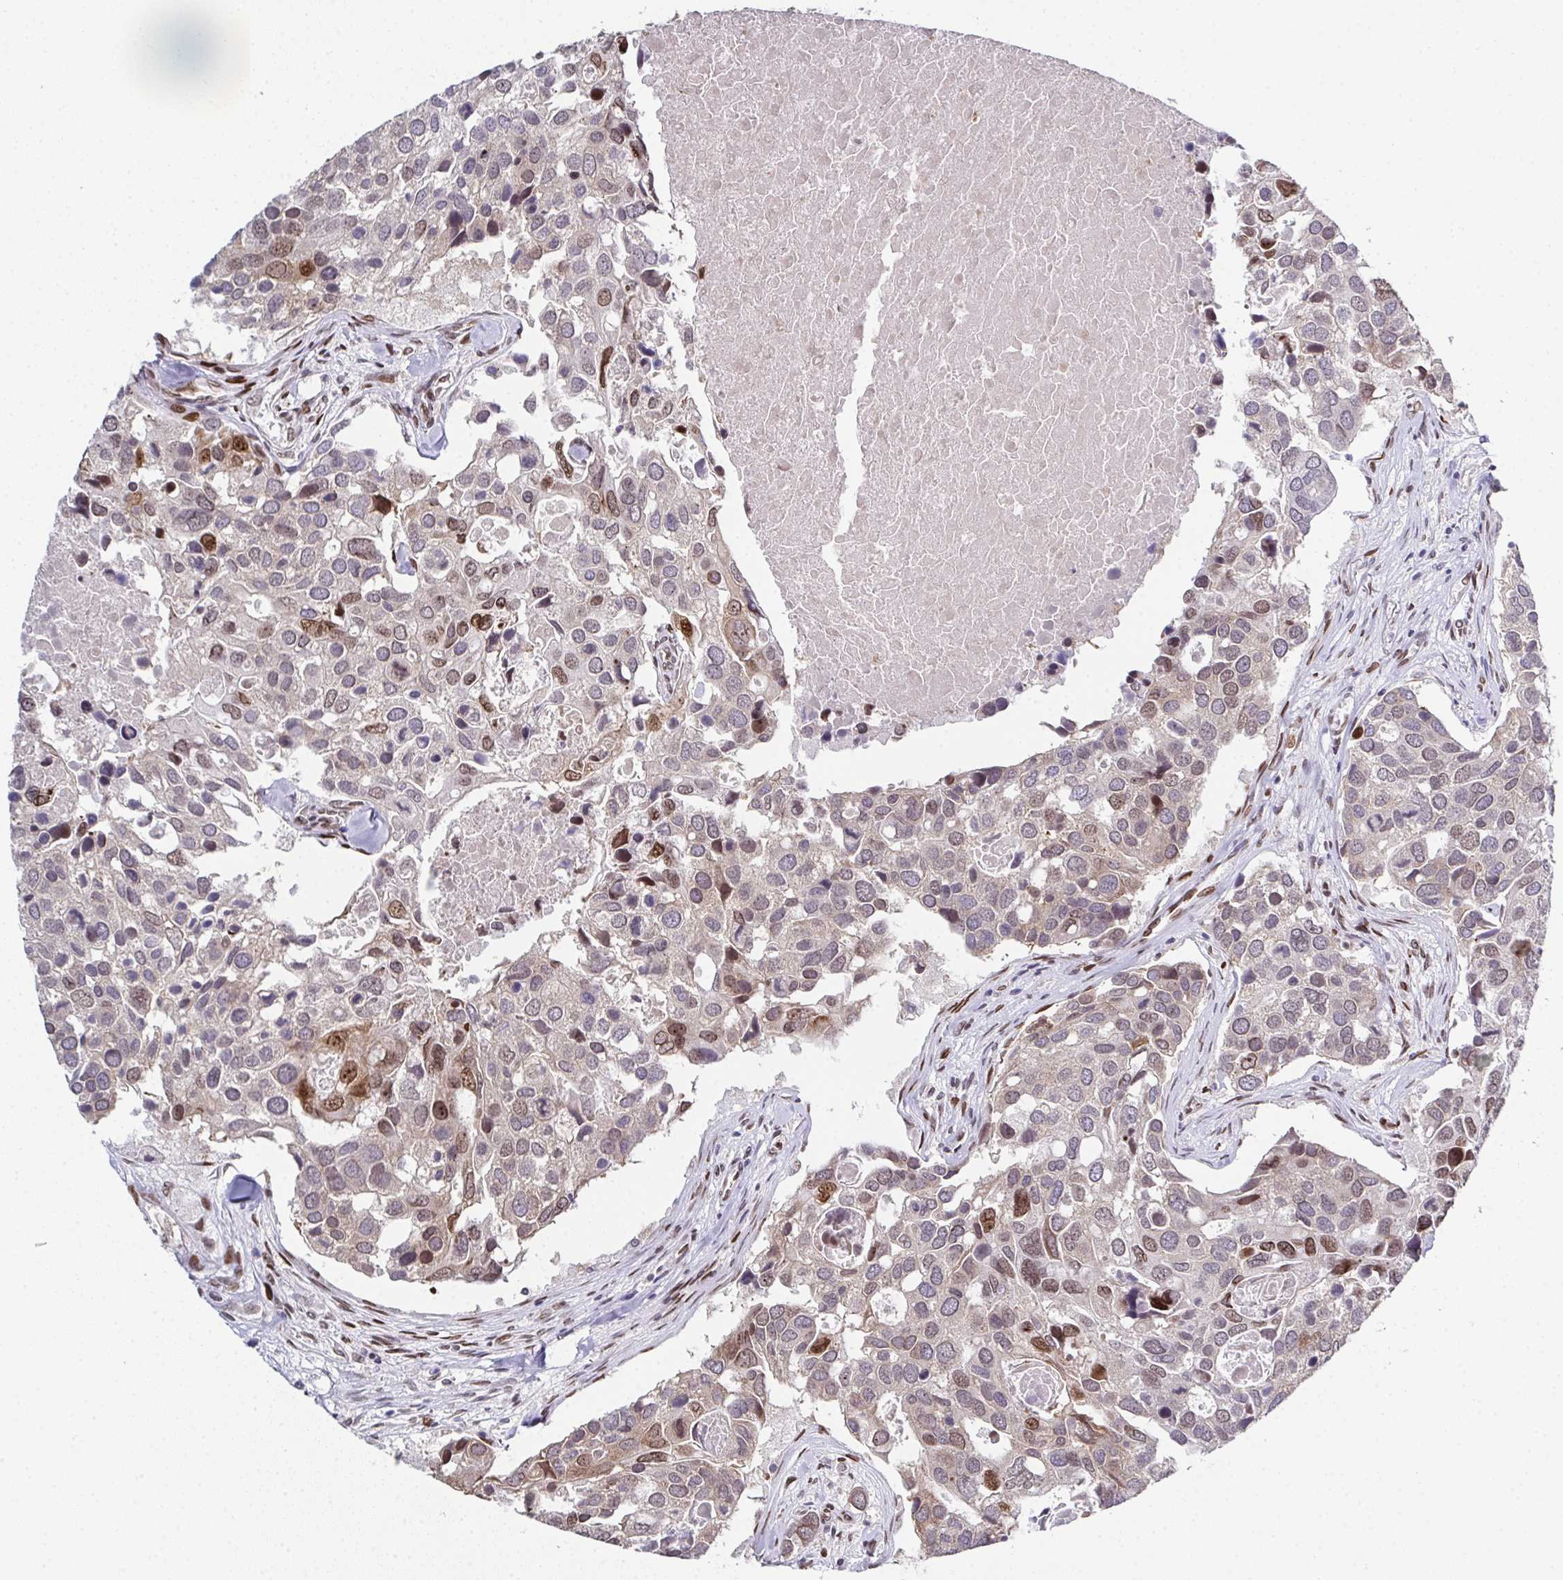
{"staining": {"intensity": "moderate", "quantity": "<25%", "location": "nuclear"}, "tissue": "breast cancer", "cell_type": "Tumor cells", "image_type": "cancer", "snomed": [{"axis": "morphology", "description": "Duct carcinoma"}, {"axis": "topography", "description": "Breast"}], "caption": "Protein expression by immunohistochemistry (IHC) displays moderate nuclear expression in approximately <25% of tumor cells in breast cancer. (IHC, brightfield microscopy, high magnification).", "gene": "RB1", "patient": {"sex": "female", "age": 83}}